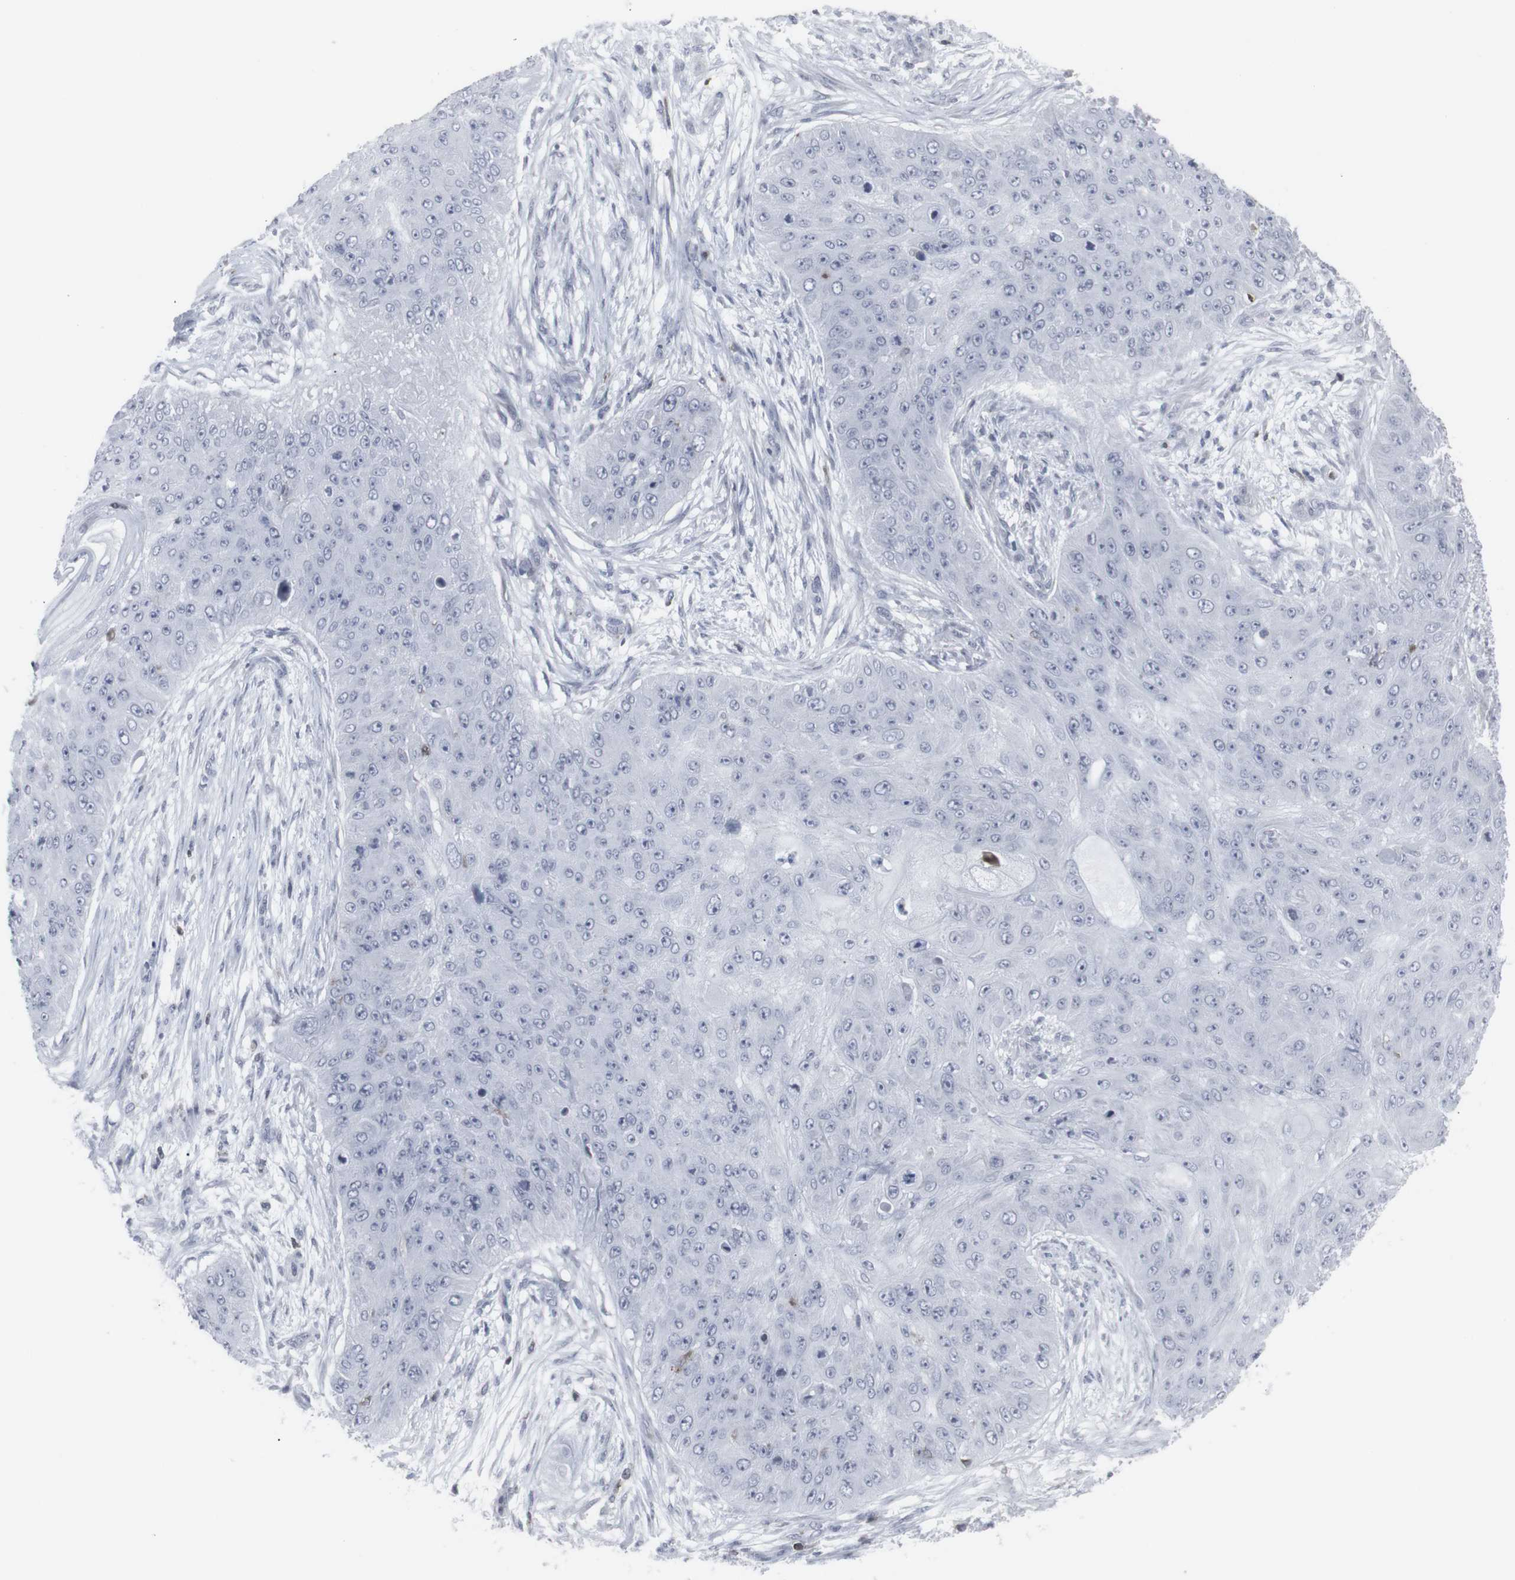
{"staining": {"intensity": "negative", "quantity": "none", "location": "none"}, "tissue": "skin cancer", "cell_type": "Tumor cells", "image_type": "cancer", "snomed": [{"axis": "morphology", "description": "Squamous cell carcinoma, NOS"}, {"axis": "topography", "description": "Skin"}], "caption": "An IHC histopathology image of skin cancer is shown. There is no staining in tumor cells of skin cancer.", "gene": "APOBEC2", "patient": {"sex": "female", "age": 80}}